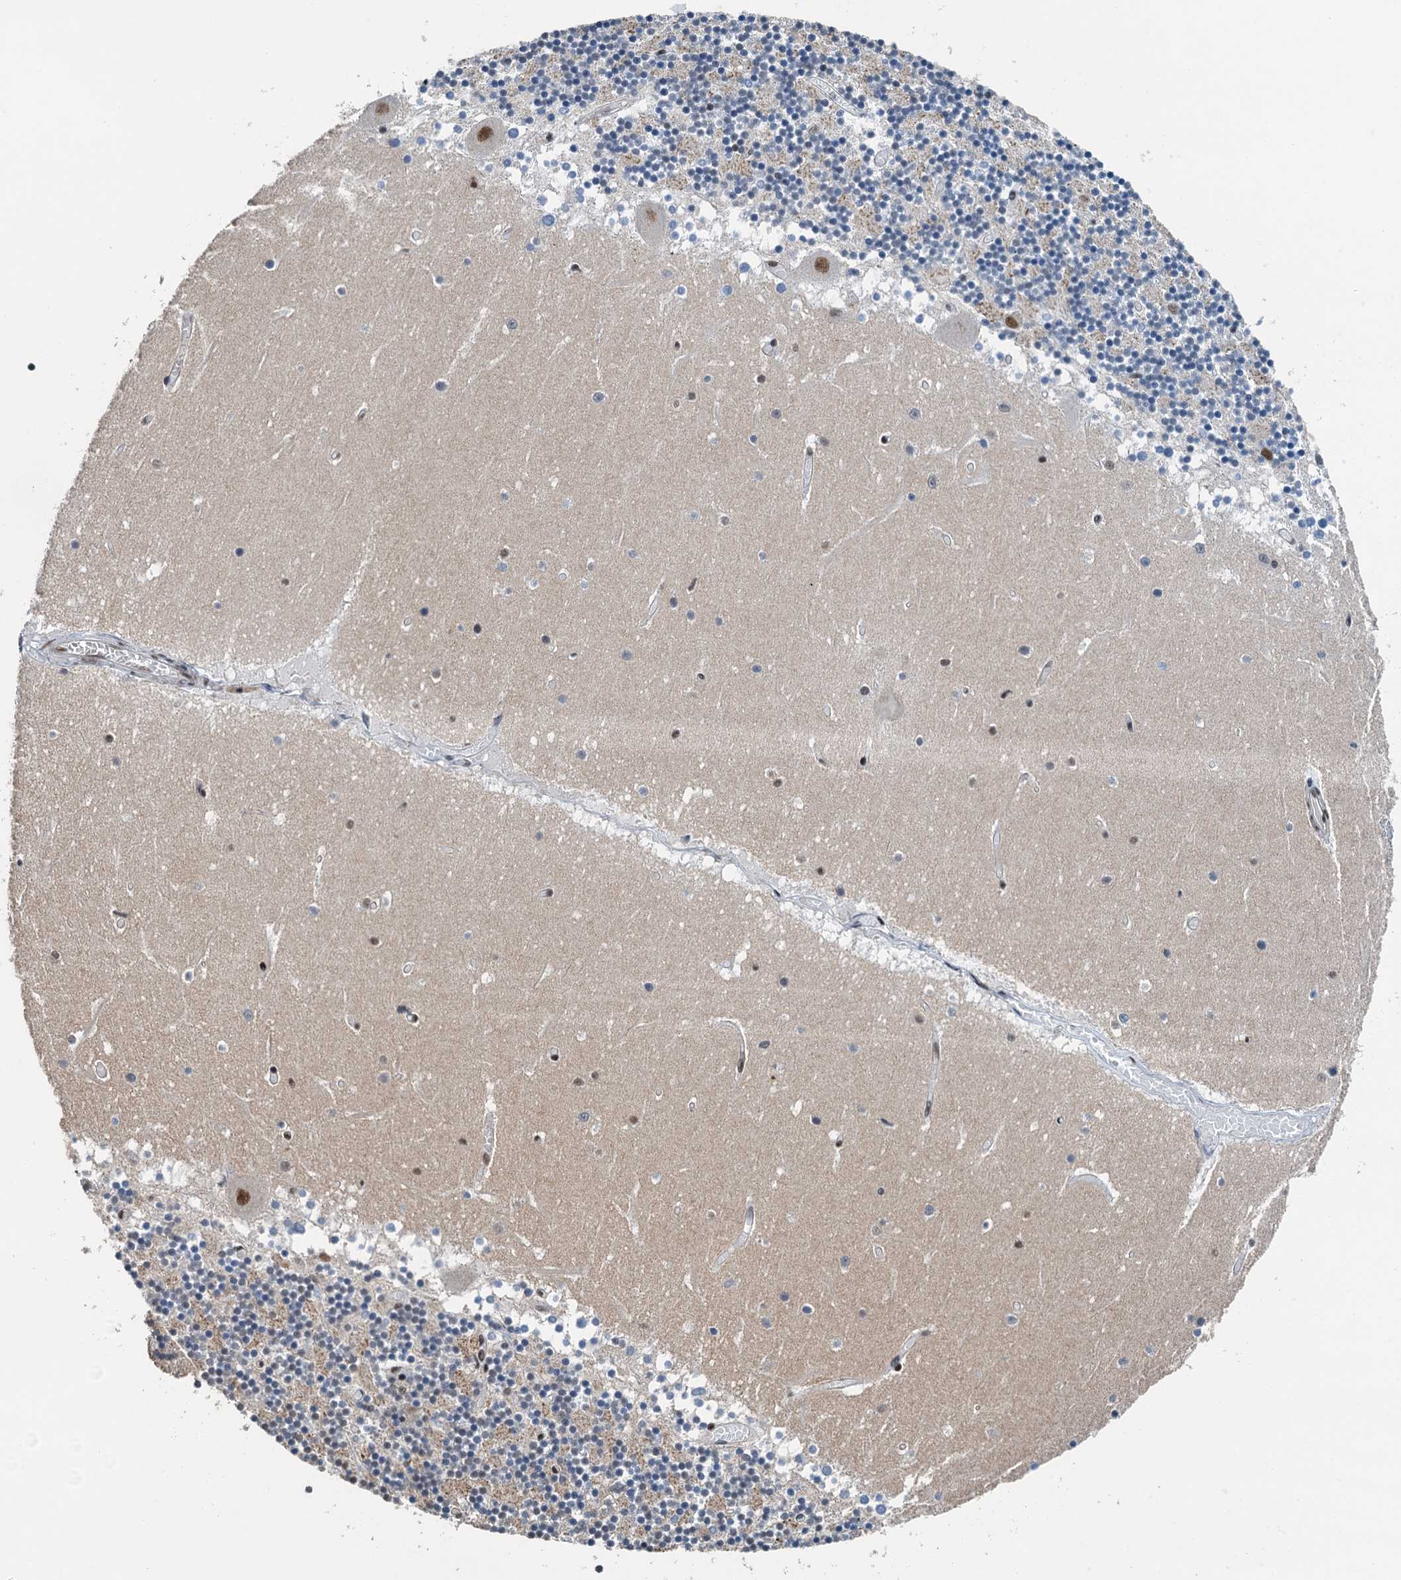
{"staining": {"intensity": "moderate", "quantity": "25%-75%", "location": "nuclear"}, "tissue": "cerebellum", "cell_type": "Cells in granular layer", "image_type": "normal", "snomed": [{"axis": "morphology", "description": "Normal tissue, NOS"}, {"axis": "topography", "description": "Cerebellum"}], "caption": "Cells in granular layer reveal medium levels of moderate nuclear expression in approximately 25%-75% of cells in normal human cerebellum. (DAB (3,3'-diaminobenzidine) IHC, brown staining for protein, blue staining for nuclei).", "gene": "MTA3", "patient": {"sex": "female", "age": 28}}